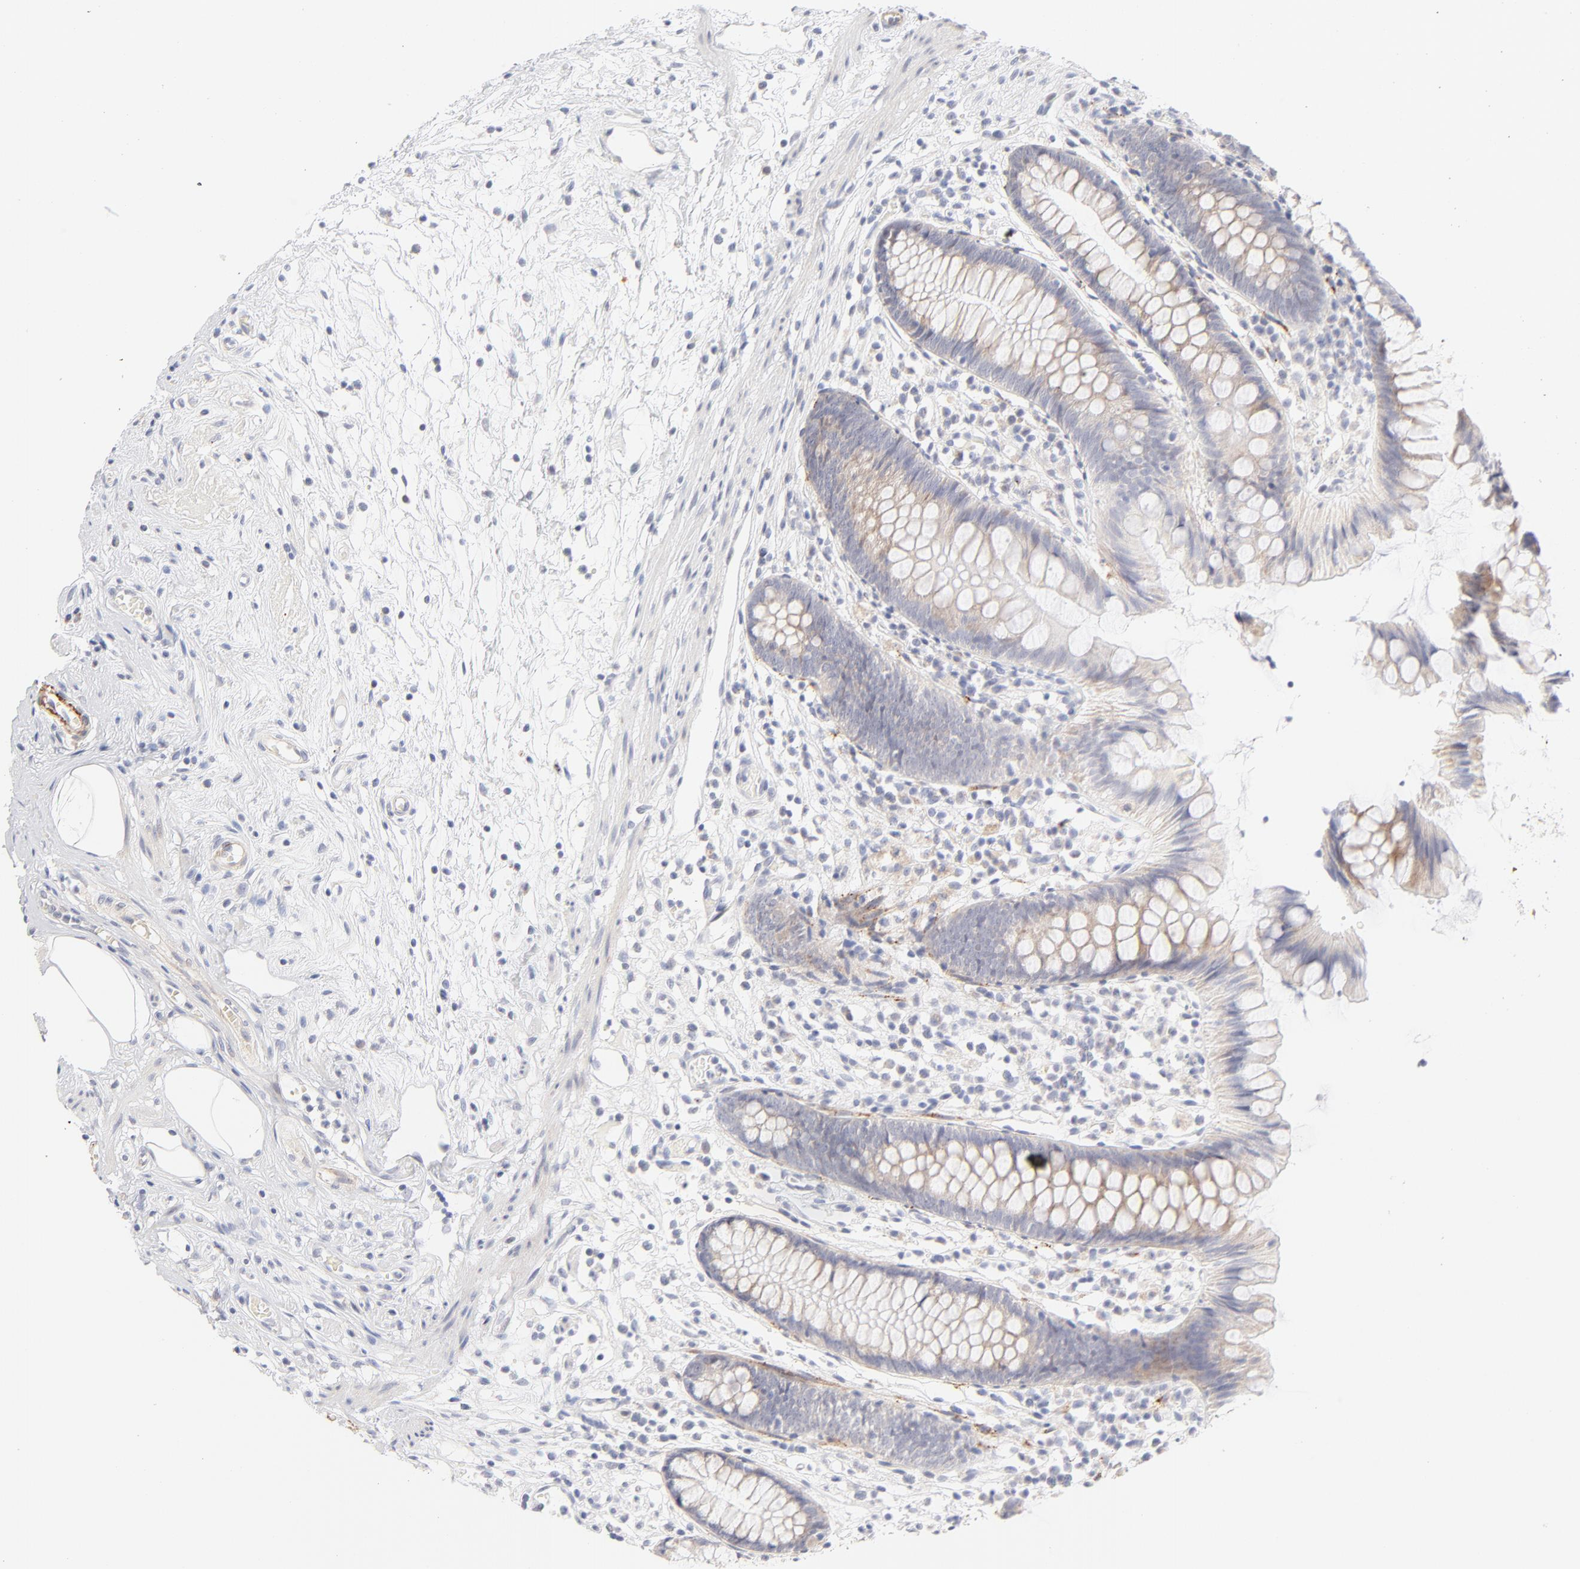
{"staining": {"intensity": "weak", "quantity": "25%-75%", "location": "cytoplasmic/membranous"}, "tissue": "appendix", "cell_type": "Glandular cells", "image_type": "normal", "snomed": [{"axis": "morphology", "description": "Normal tissue, NOS"}, {"axis": "topography", "description": "Appendix"}], "caption": "Immunohistochemical staining of unremarkable human appendix shows weak cytoplasmic/membranous protein expression in approximately 25%-75% of glandular cells.", "gene": "NPNT", "patient": {"sex": "male", "age": 38}}